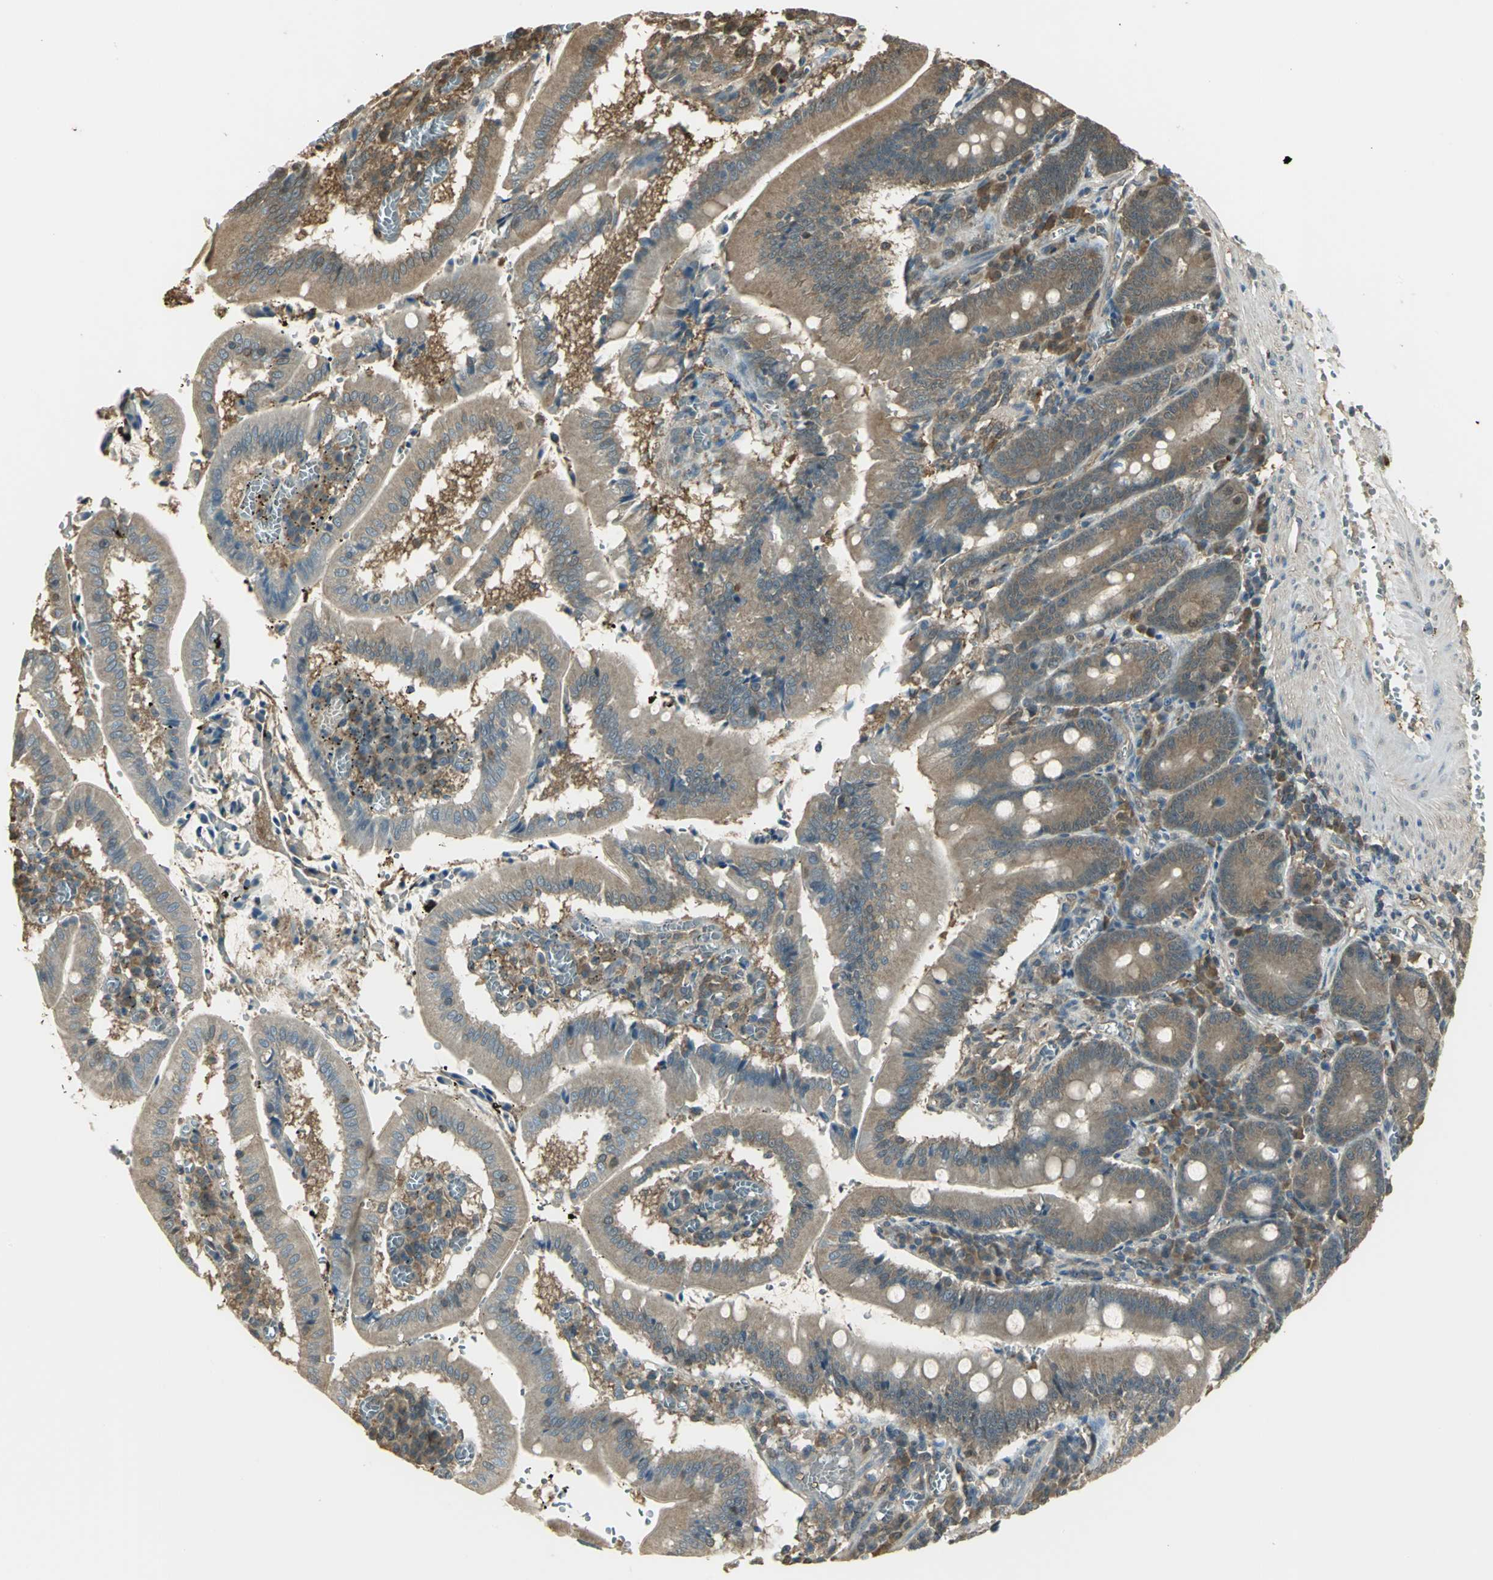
{"staining": {"intensity": "moderate", "quantity": ">75%", "location": "cytoplasmic/membranous"}, "tissue": "small intestine", "cell_type": "Glandular cells", "image_type": "normal", "snomed": [{"axis": "morphology", "description": "Normal tissue, NOS"}, {"axis": "topography", "description": "Small intestine"}], "caption": "Immunohistochemistry (IHC) of normal human small intestine demonstrates medium levels of moderate cytoplasmic/membranous expression in about >75% of glandular cells.", "gene": "PARK7", "patient": {"sex": "male", "age": 71}}